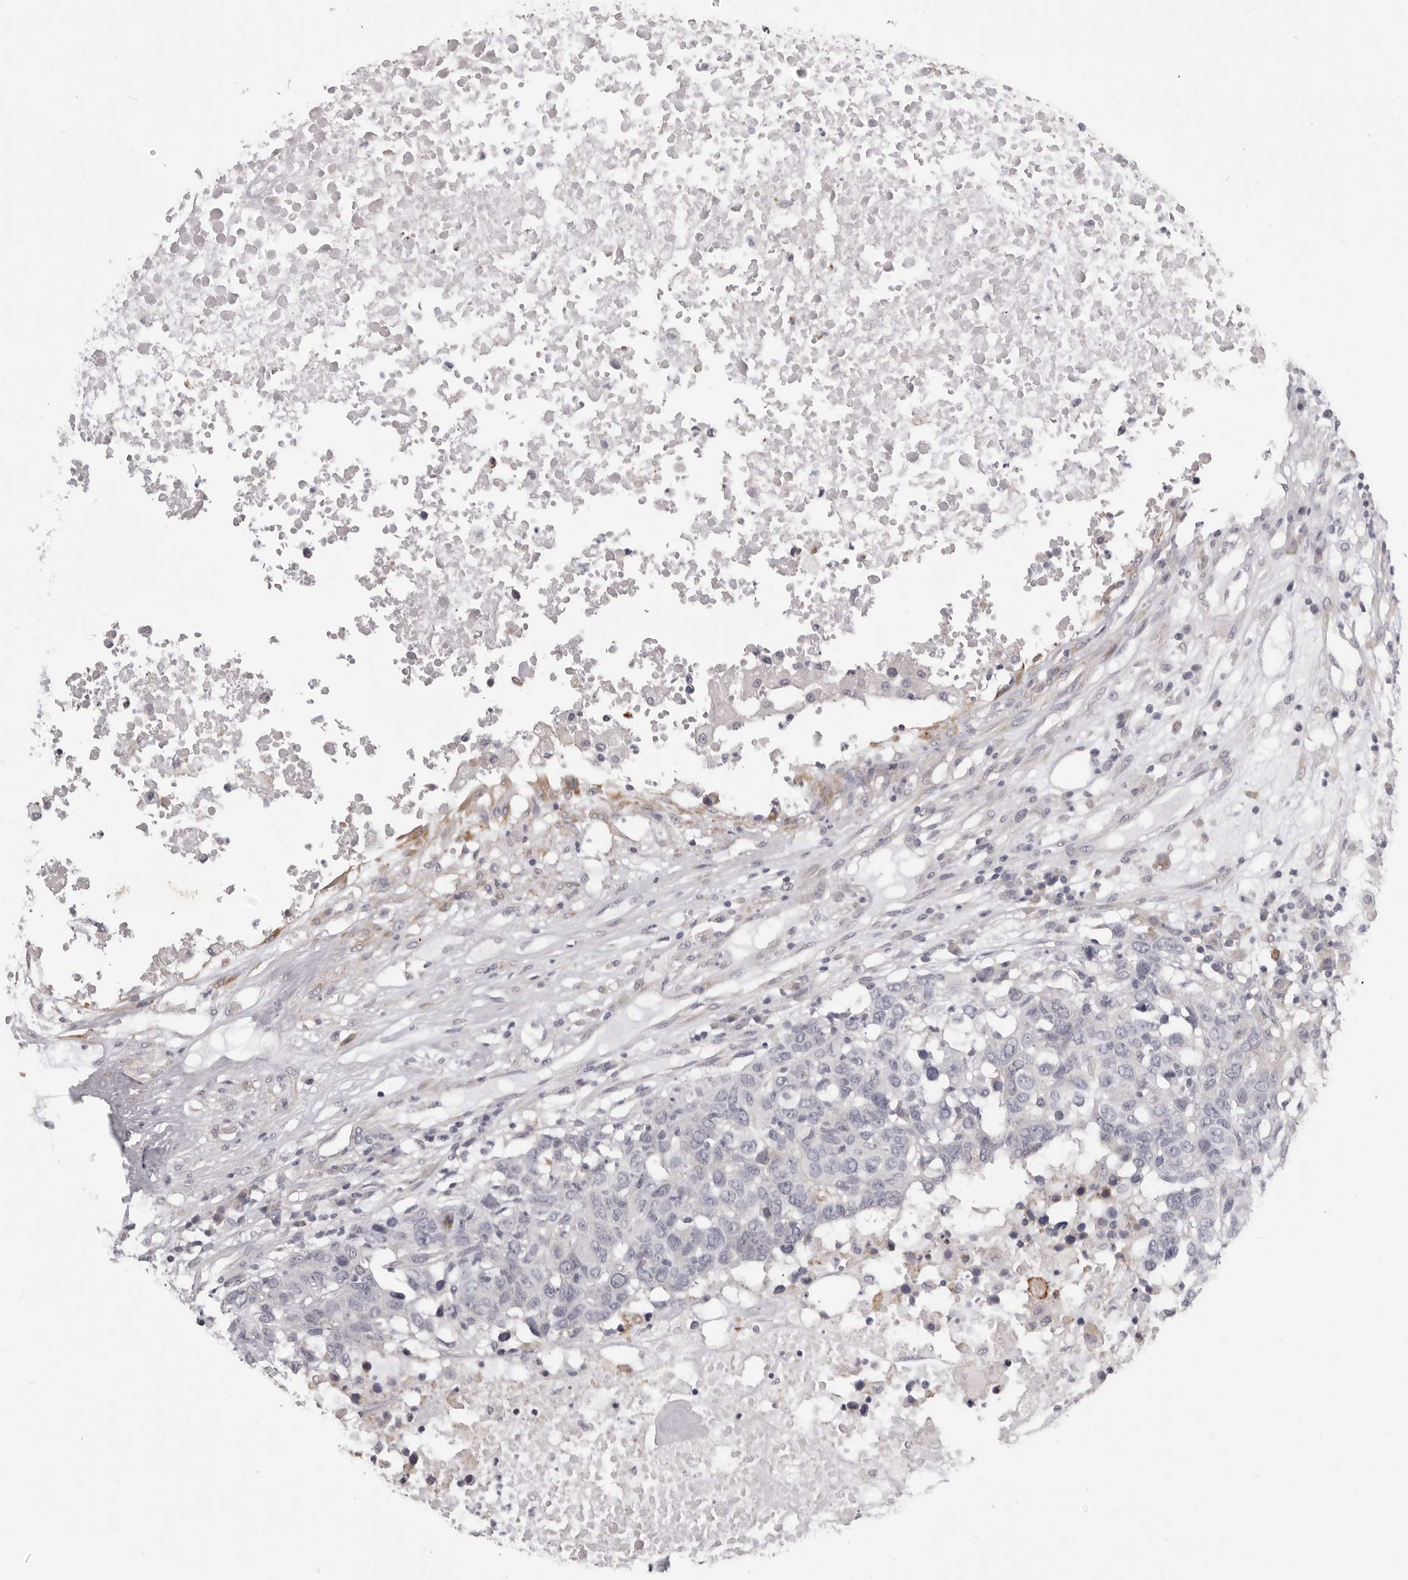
{"staining": {"intensity": "negative", "quantity": "none", "location": "none"}, "tissue": "head and neck cancer", "cell_type": "Tumor cells", "image_type": "cancer", "snomed": [{"axis": "morphology", "description": "Squamous cell carcinoma, NOS"}, {"axis": "topography", "description": "Head-Neck"}], "caption": "Immunohistochemistry photomicrograph of head and neck cancer stained for a protein (brown), which demonstrates no positivity in tumor cells.", "gene": "OTUD3", "patient": {"sex": "male", "age": 66}}